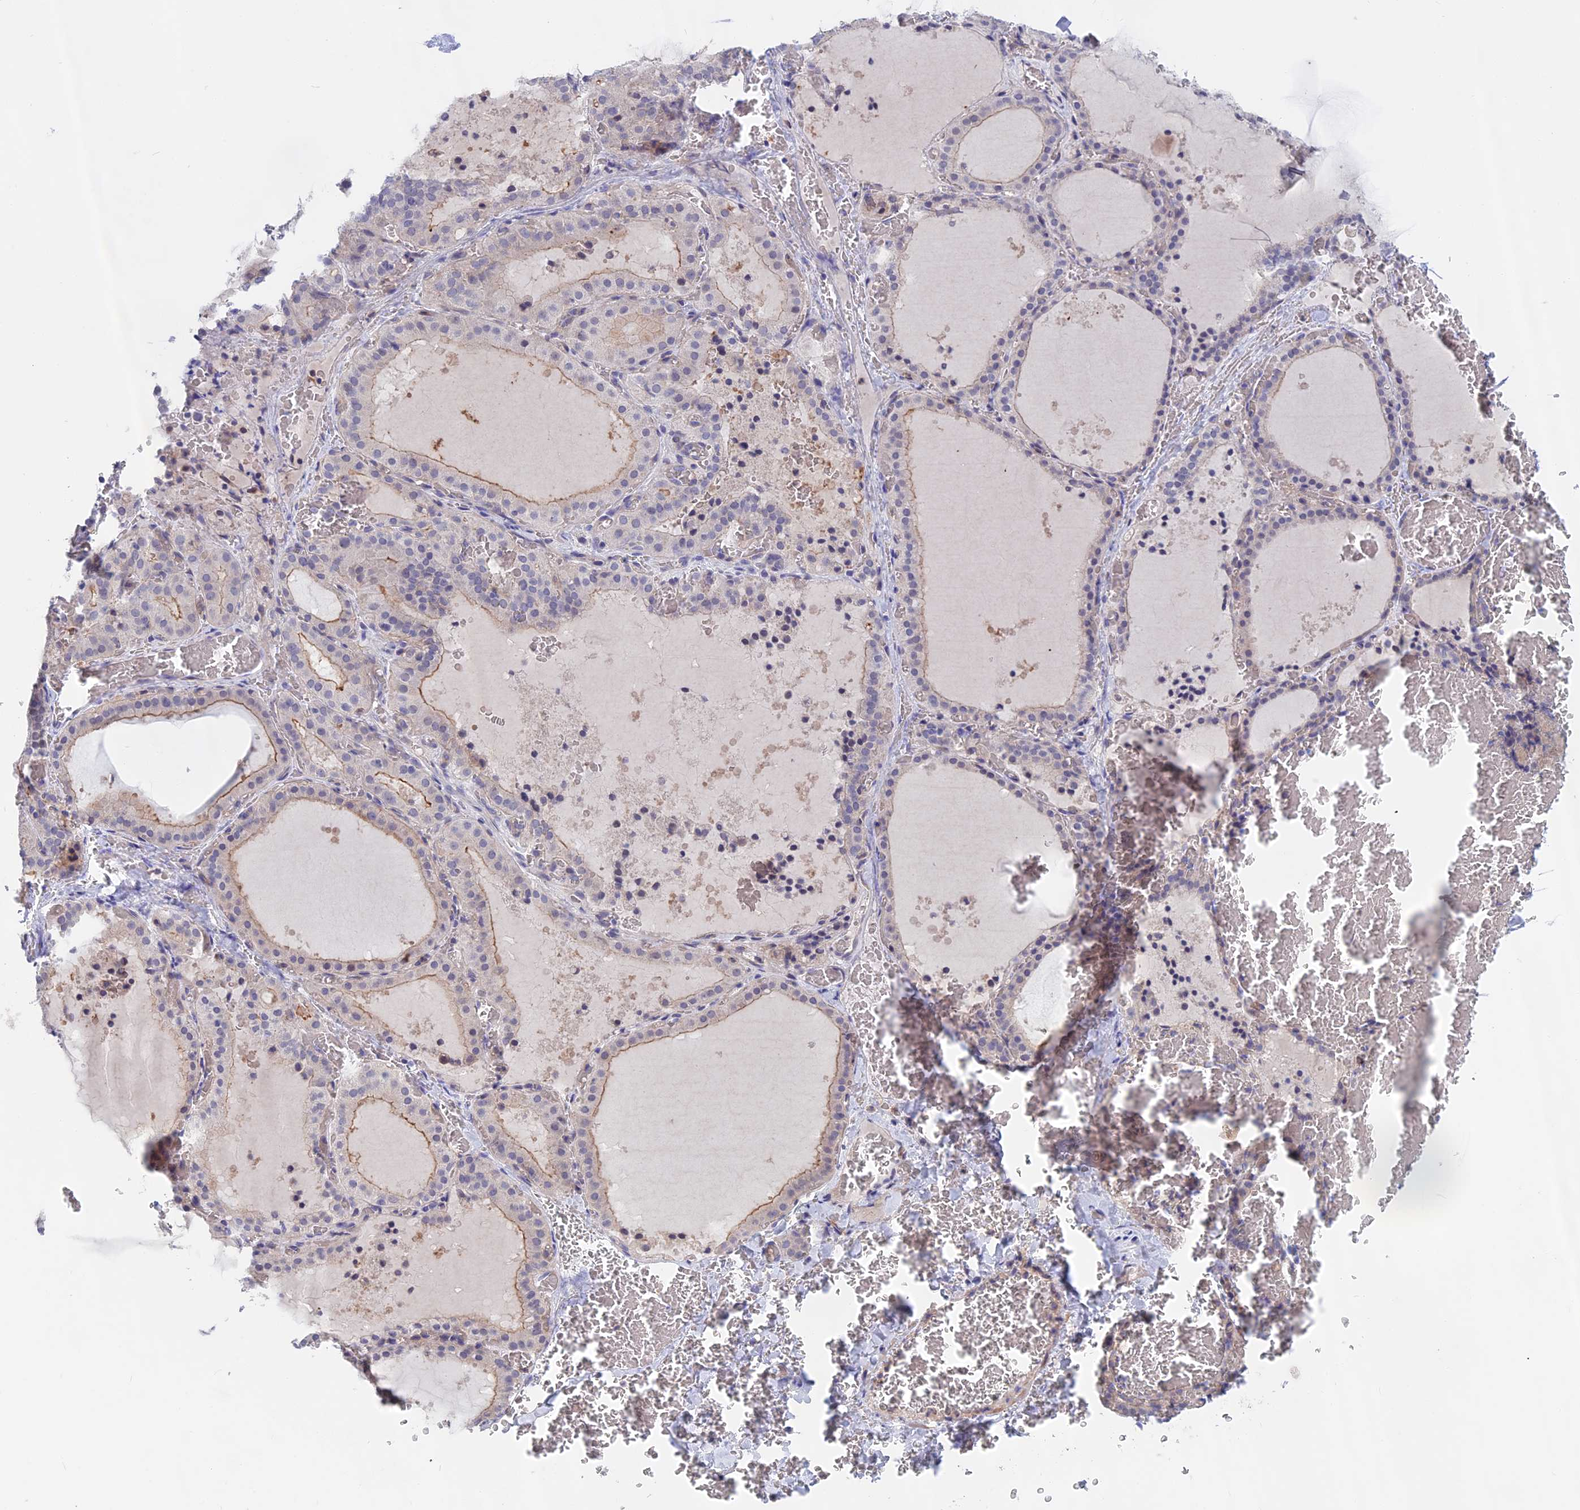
{"staining": {"intensity": "moderate", "quantity": "<25%", "location": "cytoplasmic/membranous"}, "tissue": "thyroid gland", "cell_type": "Glandular cells", "image_type": "normal", "snomed": [{"axis": "morphology", "description": "Normal tissue, NOS"}, {"axis": "topography", "description": "Thyroid gland"}], "caption": "A brown stain labels moderate cytoplasmic/membranous positivity of a protein in glandular cells of normal human thyroid gland. (DAB (3,3'-diaminobenzidine) IHC, brown staining for protein, blue staining for nuclei).", "gene": "SLC2A6", "patient": {"sex": "female", "age": 39}}